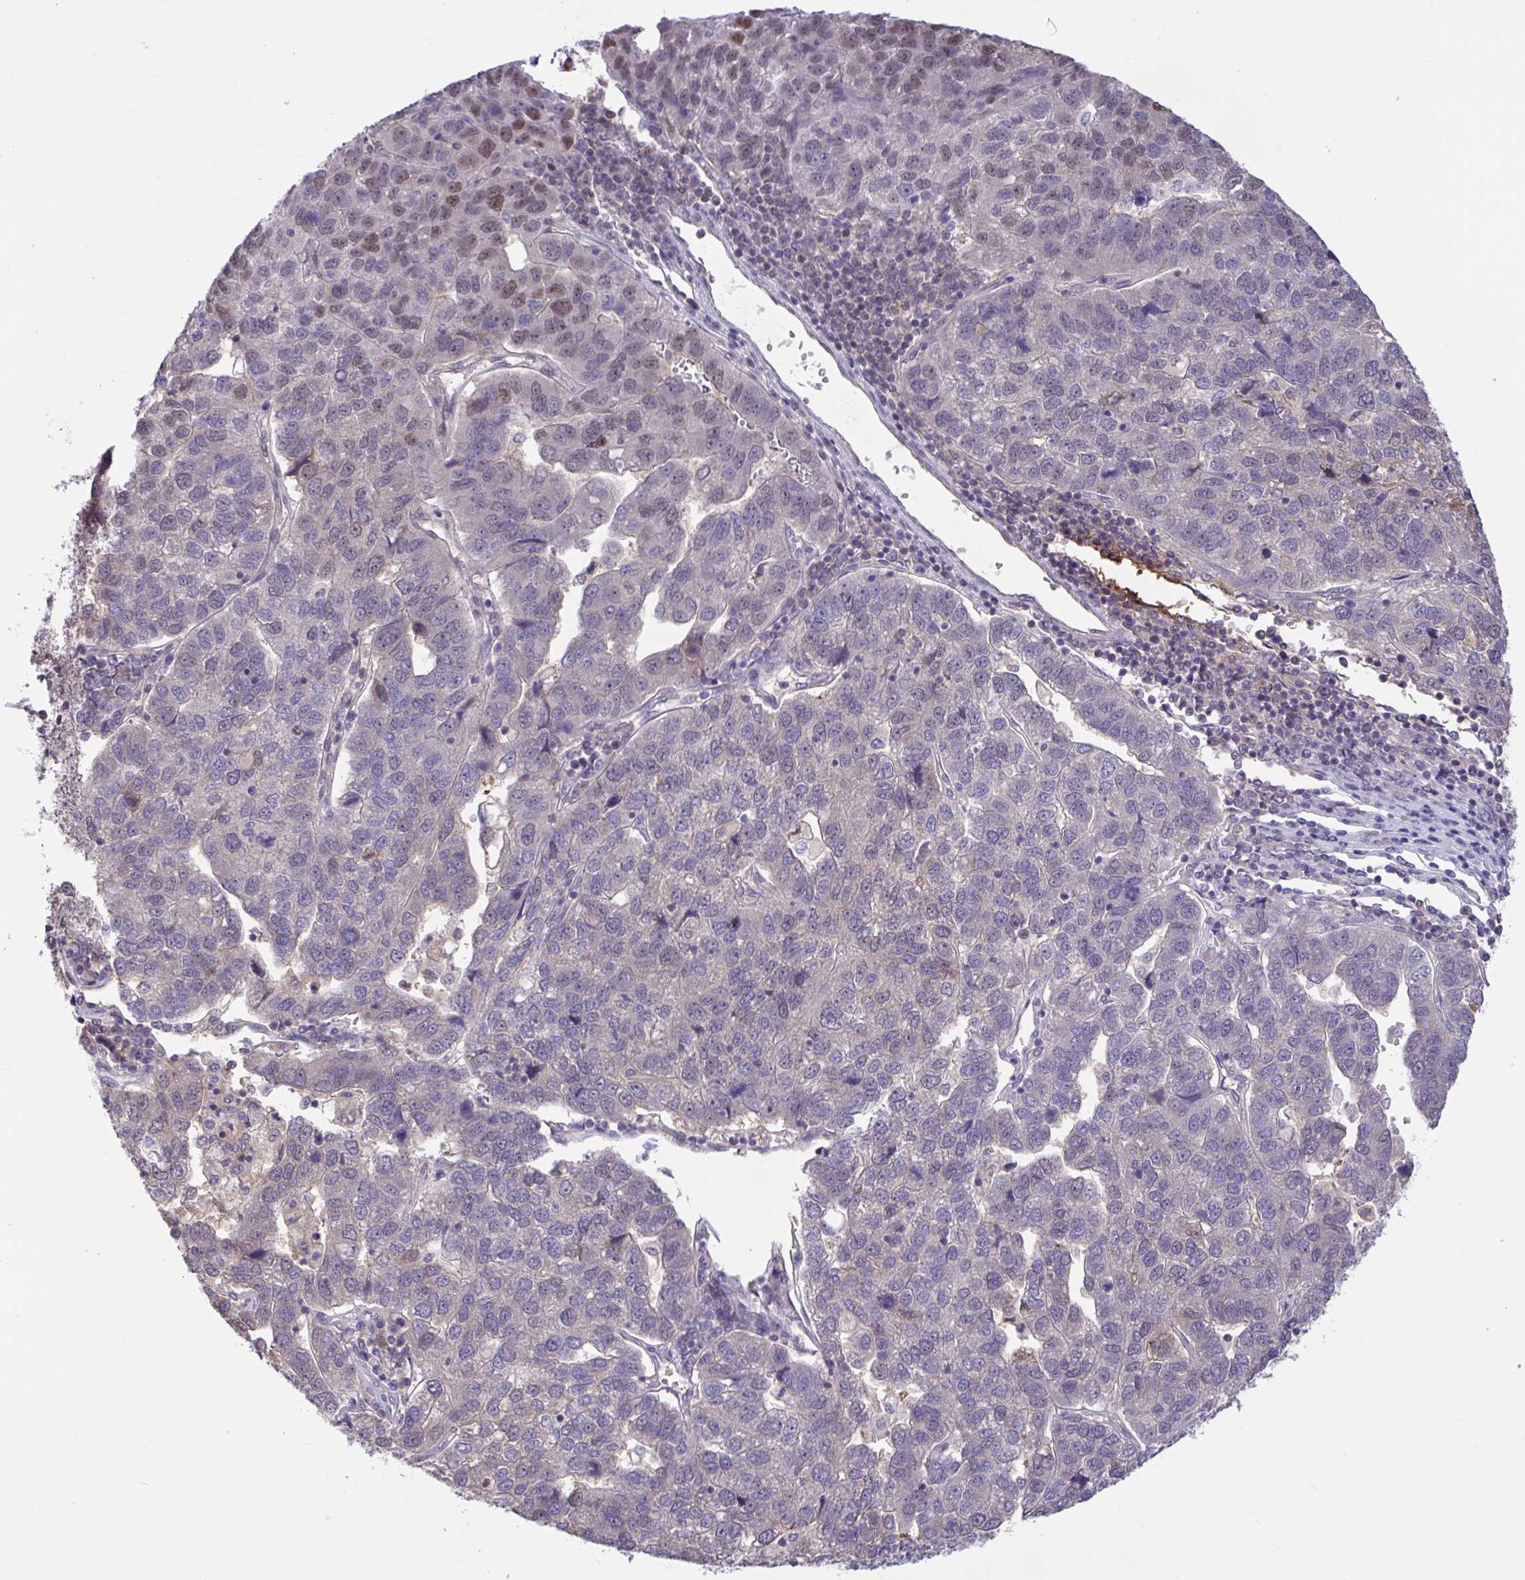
{"staining": {"intensity": "moderate", "quantity": "<25%", "location": "nuclear"}, "tissue": "pancreatic cancer", "cell_type": "Tumor cells", "image_type": "cancer", "snomed": [{"axis": "morphology", "description": "Adenocarcinoma, NOS"}, {"axis": "topography", "description": "Pancreas"}], "caption": "Adenocarcinoma (pancreatic) stained for a protein shows moderate nuclear positivity in tumor cells.", "gene": "RBL1", "patient": {"sex": "female", "age": 61}}